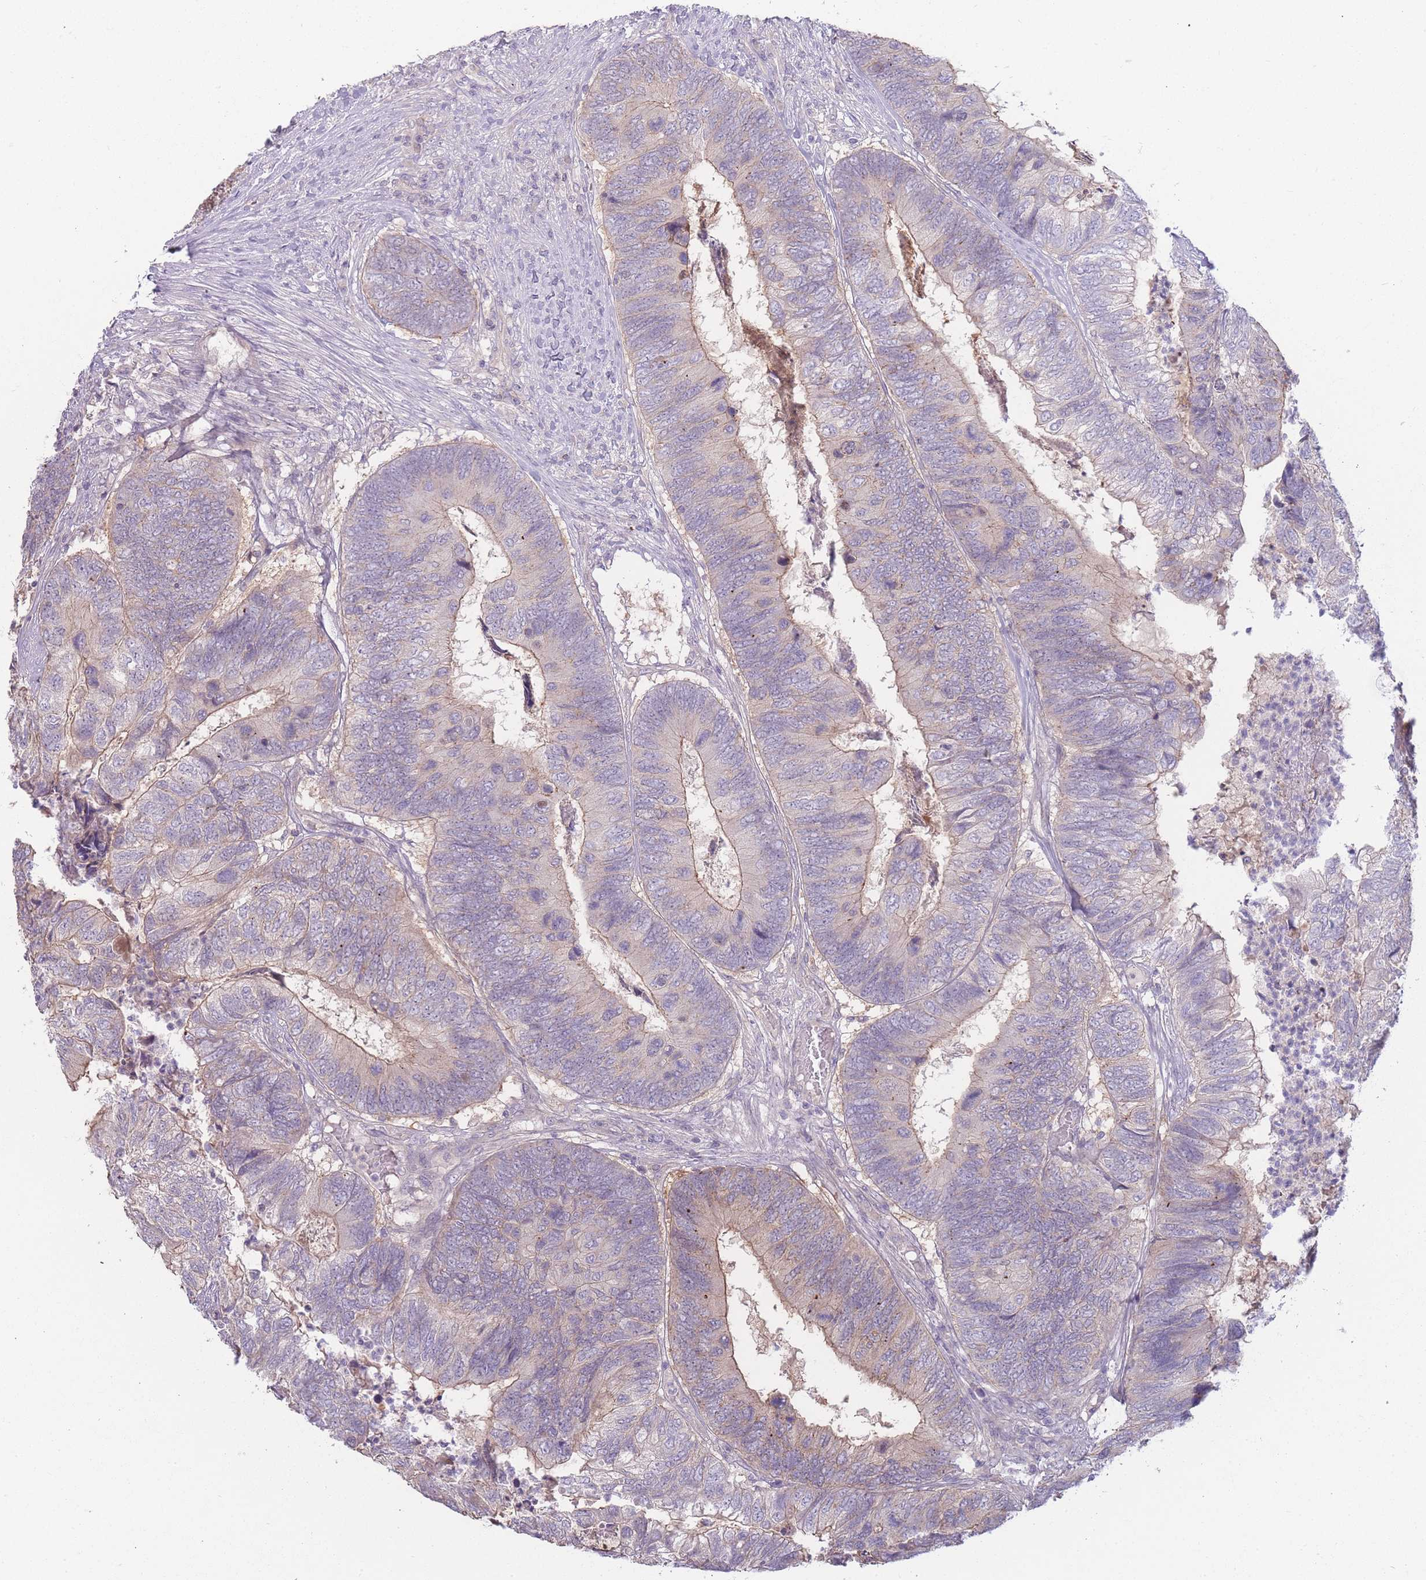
{"staining": {"intensity": "weak", "quantity": "25%-75%", "location": "cytoplasmic/membranous"}, "tissue": "colorectal cancer", "cell_type": "Tumor cells", "image_type": "cancer", "snomed": [{"axis": "morphology", "description": "Adenocarcinoma, NOS"}, {"axis": "topography", "description": "Colon"}], "caption": "Immunohistochemical staining of human adenocarcinoma (colorectal) displays weak cytoplasmic/membranous protein staining in approximately 25%-75% of tumor cells. The protein of interest is stained brown, and the nuclei are stained in blue (DAB IHC with brightfield microscopy, high magnification).", "gene": "SPHKAP", "patient": {"sex": "female", "age": 67}}